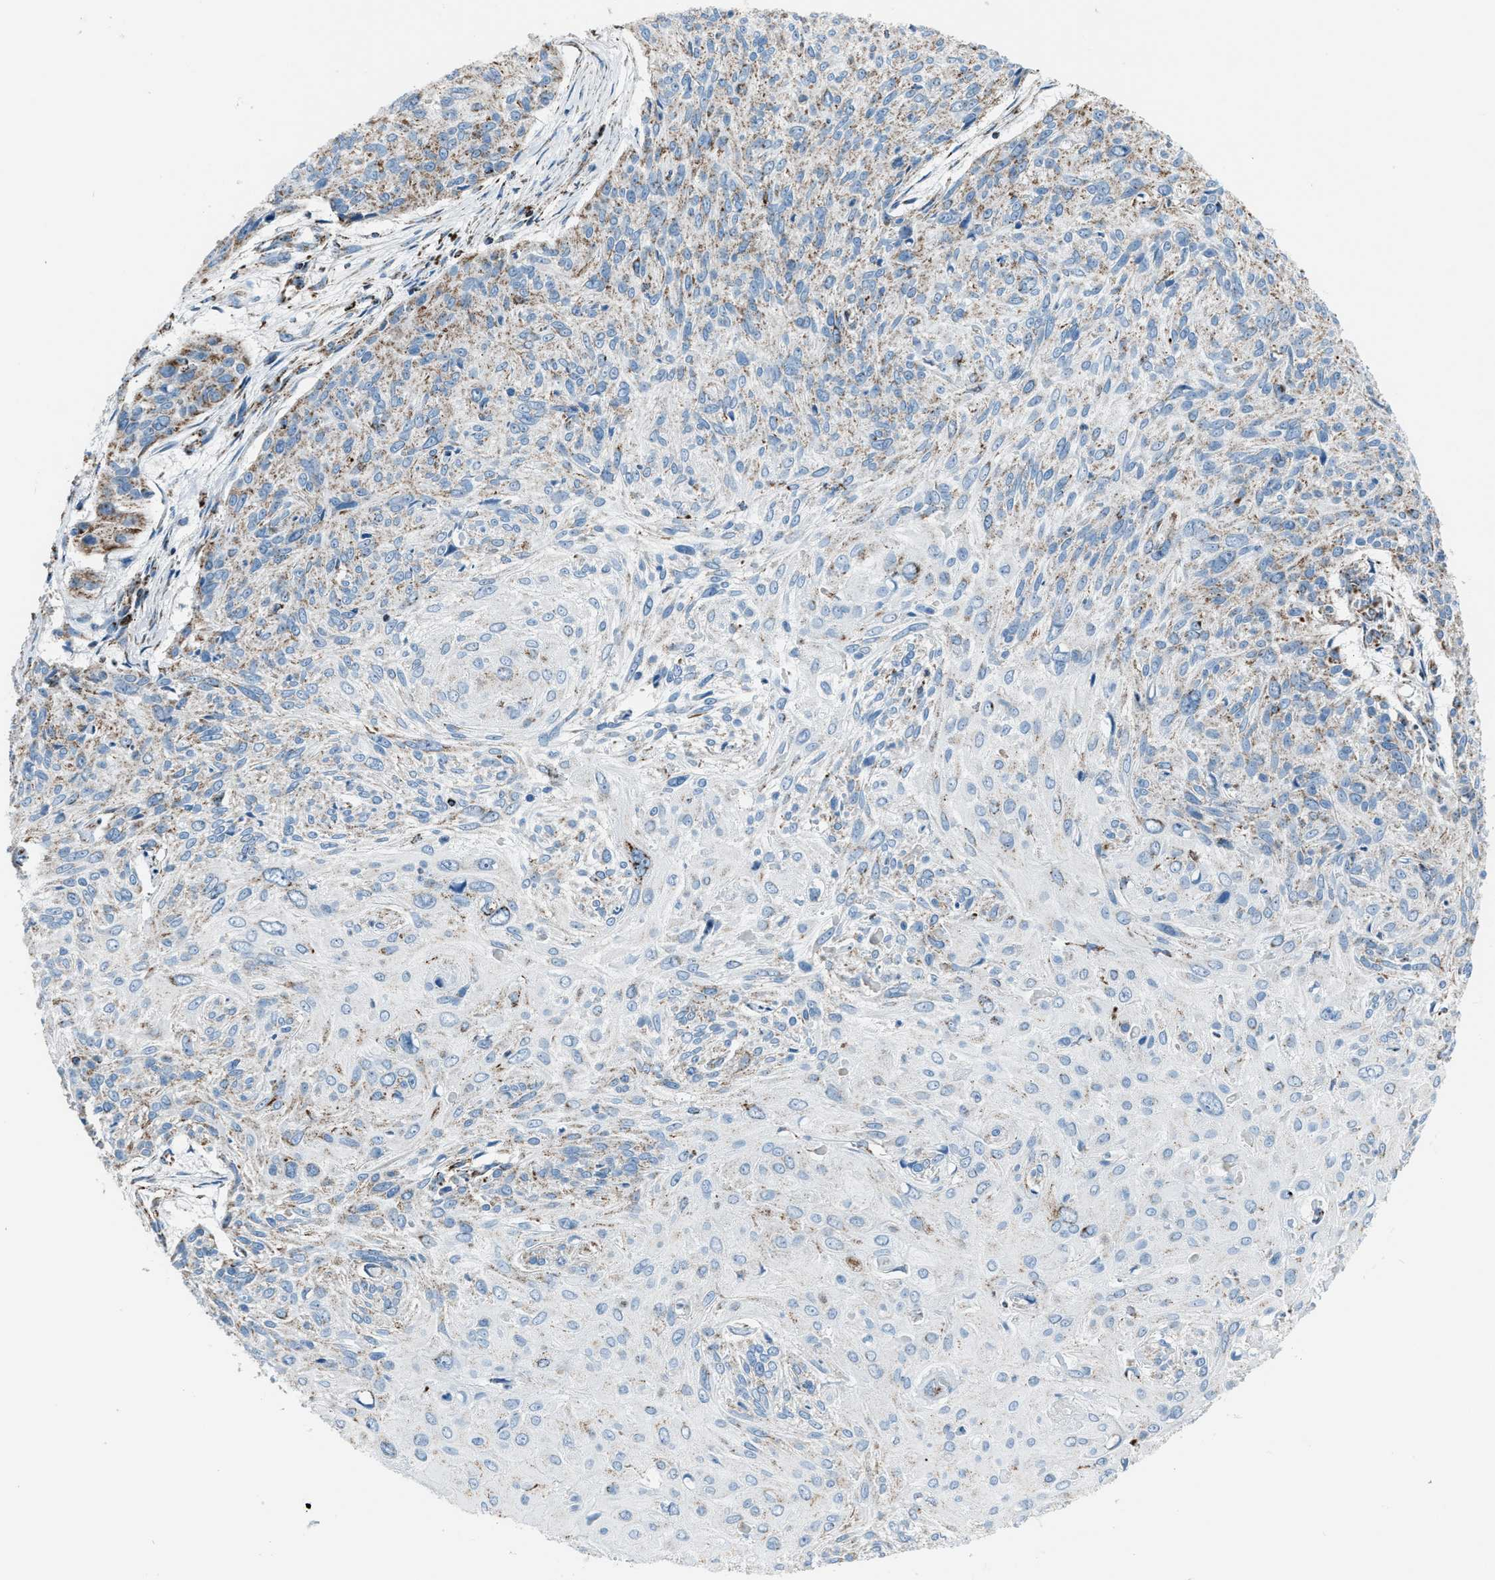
{"staining": {"intensity": "moderate", "quantity": "<25%", "location": "cytoplasmic/membranous"}, "tissue": "cervical cancer", "cell_type": "Tumor cells", "image_type": "cancer", "snomed": [{"axis": "morphology", "description": "Squamous cell carcinoma, NOS"}, {"axis": "topography", "description": "Cervix"}], "caption": "A histopathology image of squamous cell carcinoma (cervical) stained for a protein displays moderate cytoplasmic/membranous brown staining in tumor cells.", "gene": "MDH2", "patient": {"sex": "female", "age": 51}}